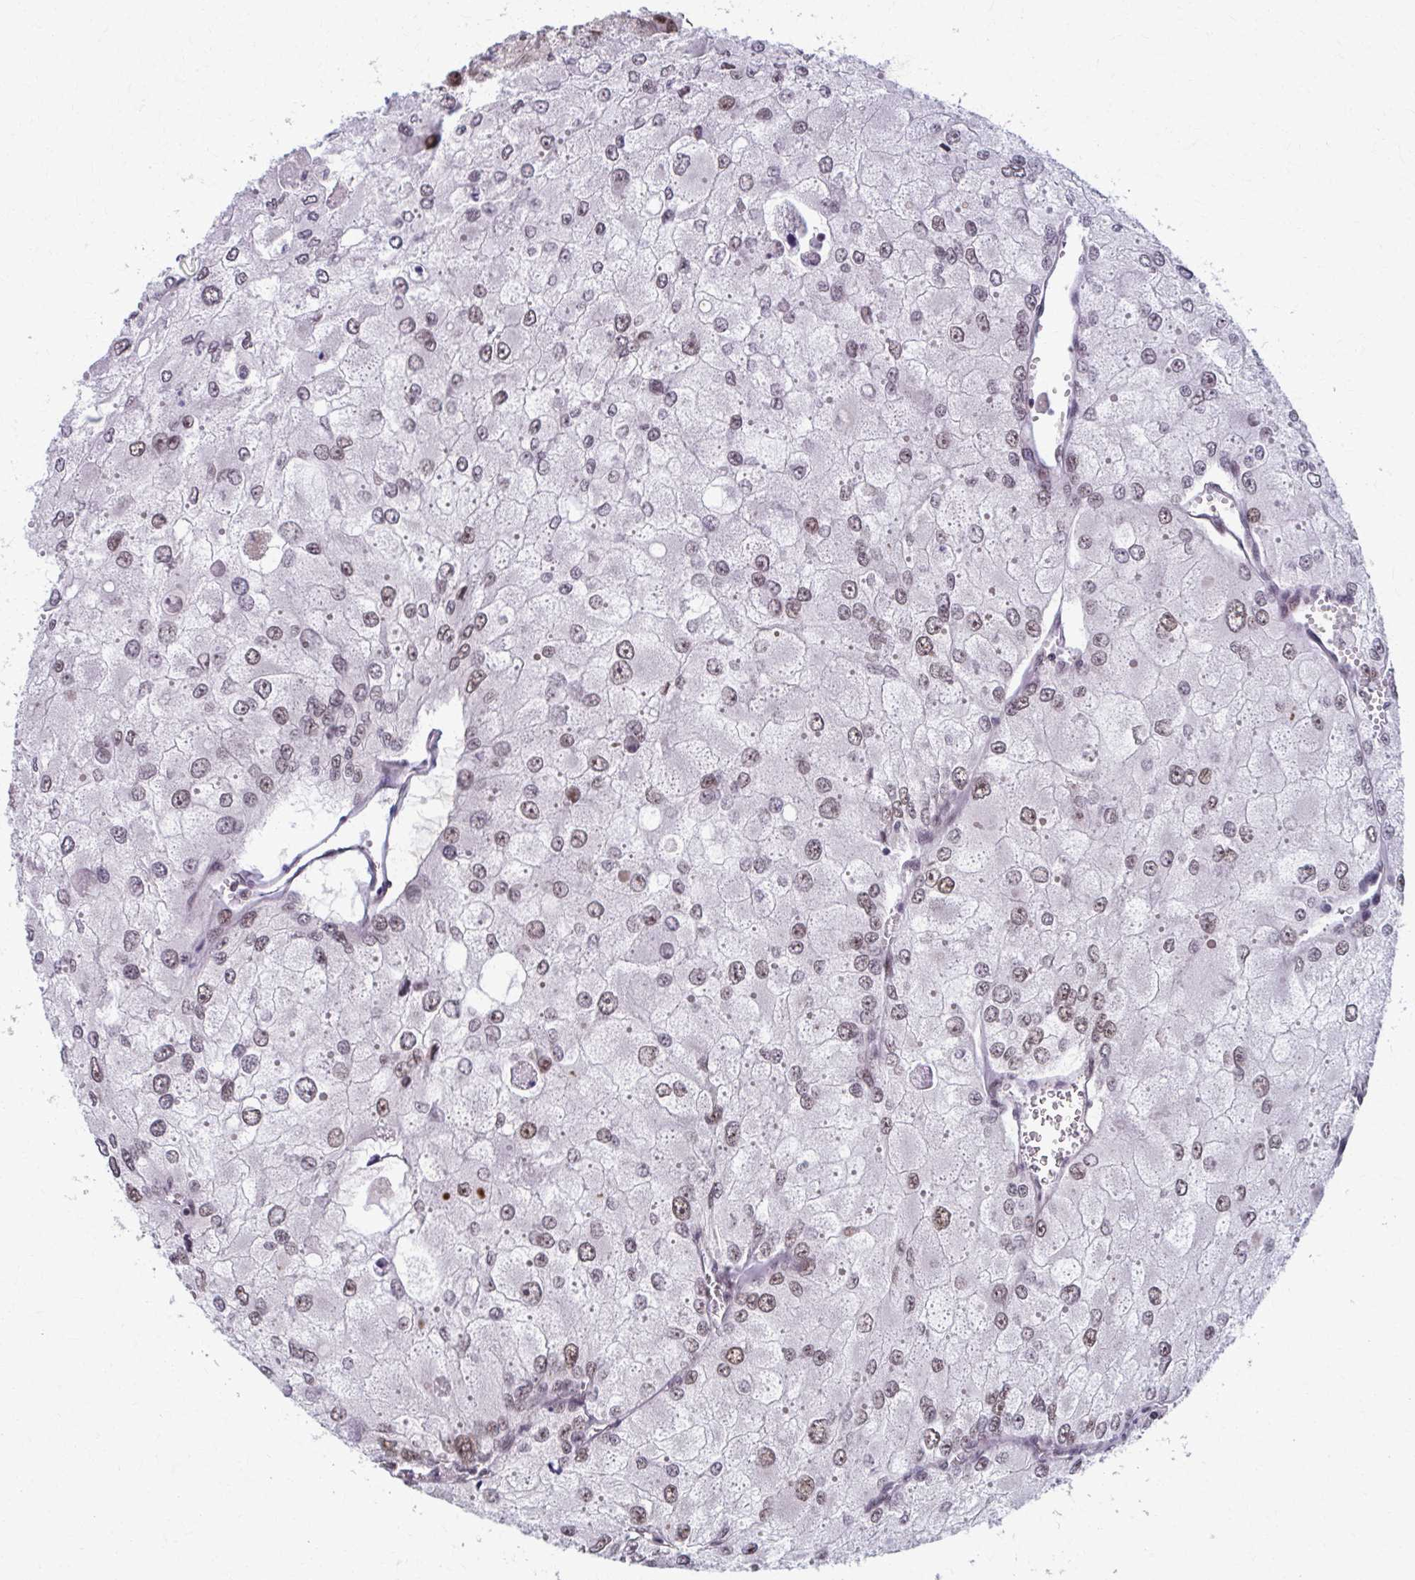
{"staining": {"intensity": "weak", "quantity": "25%-75%", "location": "nuclear"}, "tissue": "renal cancer", "cell_type": "Tumor cells", "image_type": "cancer", "snomed": [{"axis": "morphology", "description": "Adenocarcinoma, NOS"}, {"axis": "topography", "description": "Kidney"}], "caption": "High-magnification brightfield microscopy of renal cancer (adenocarcinoma) stained with DAB (brown) and counterstained with hematoxylin (blue). tumor cells exhibit weak nuclear expression is identified in approximately25%-75% of cells.", "gene": "SETBP1", "patient": {"sex": "female", "age": 70}}